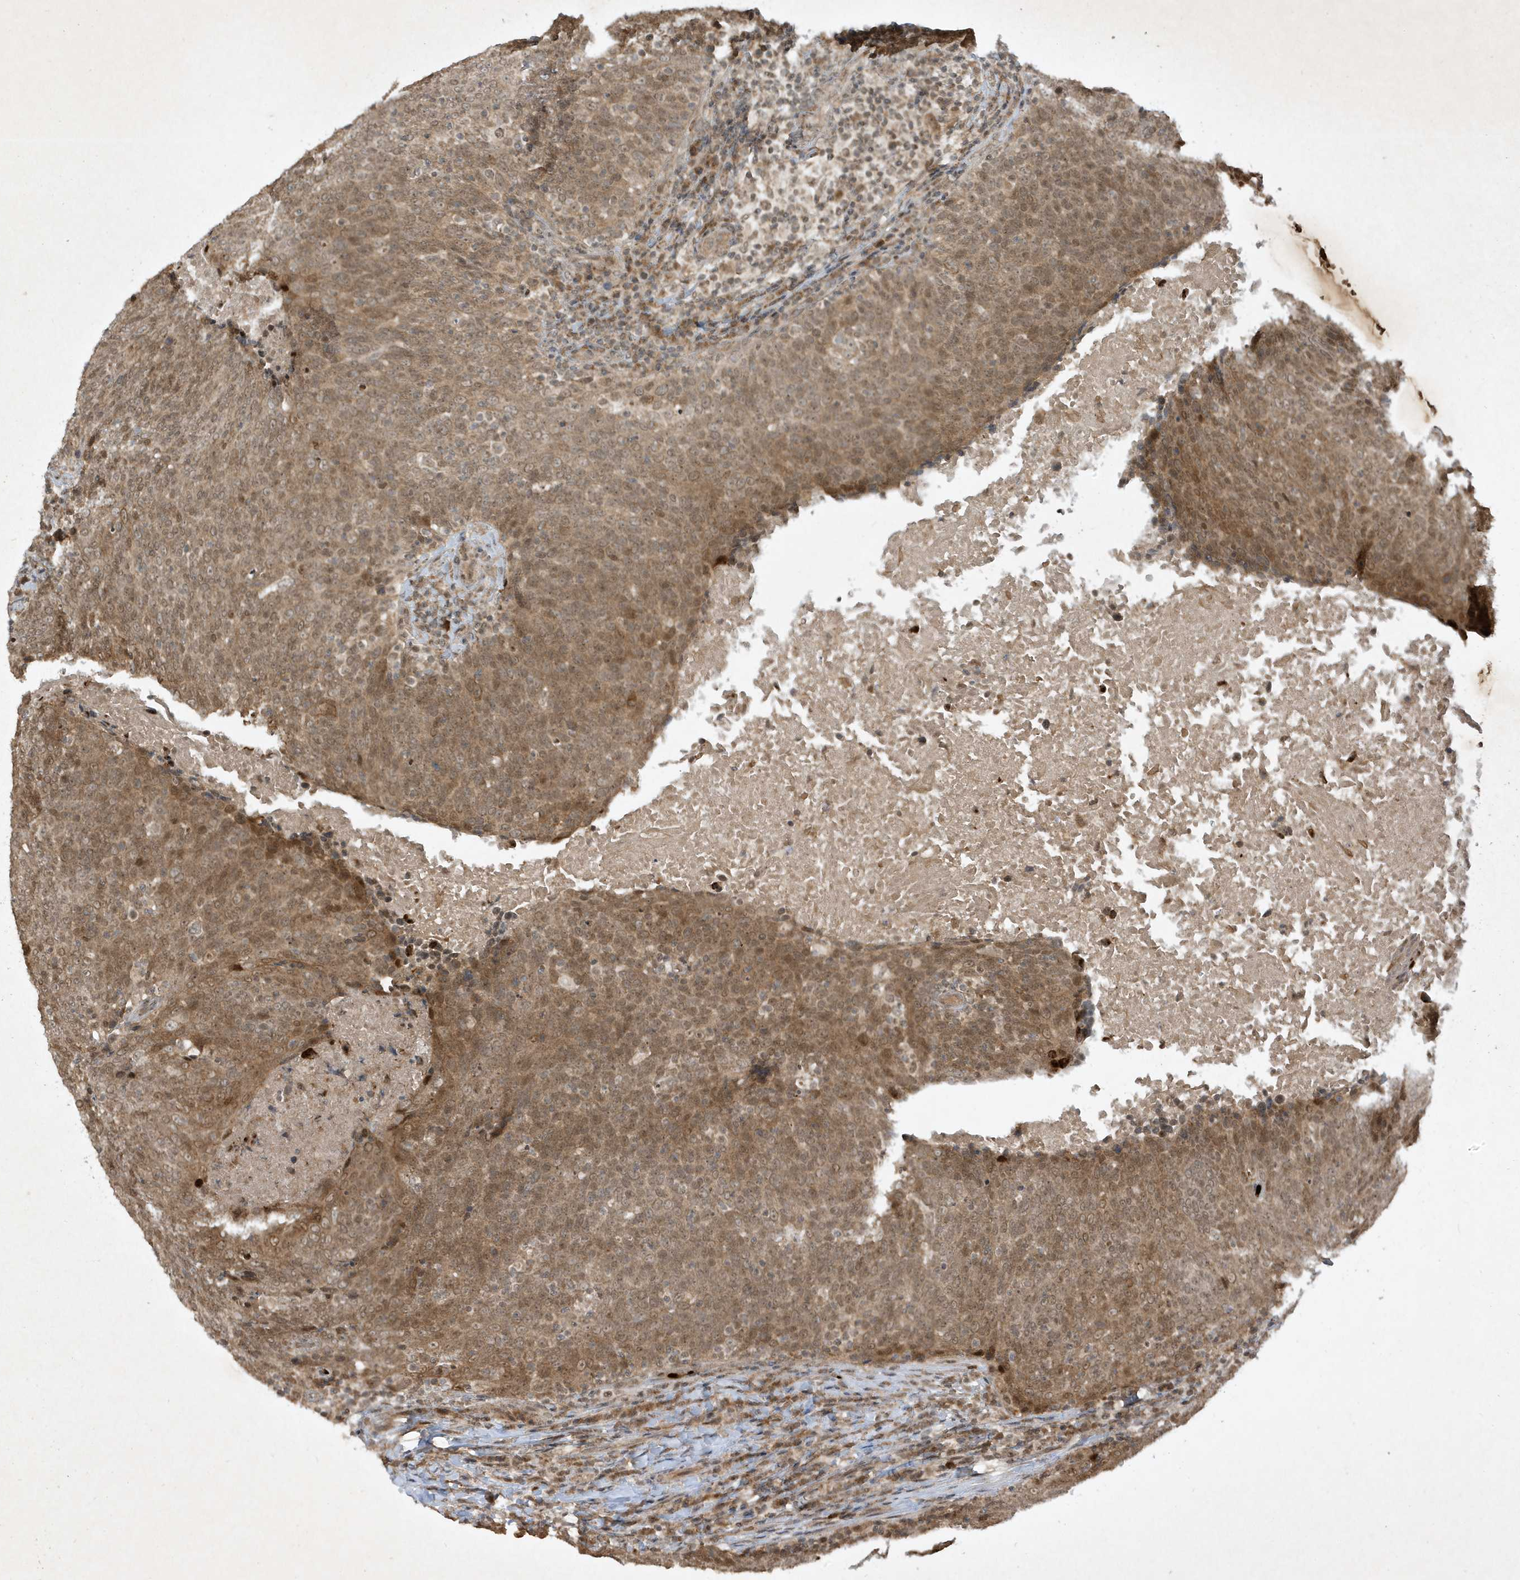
{"staining": {"intensity": "moderate", "quantity": ">75%", "location": "cytoplasmic/membranous,nuclear"}, "tissue": "head and neck cancer", "cell_type": "Tumor cells", "image_type": "cancer", "snomed": [{"axis": "morphology", "description": "Squamous cell carcinoma, NOS"}, {"axis": "morphology", "description": "Squamous cell carcinoma, metastatic, NOS"}, {"axis": "topography", "description": "Lymph node"}, {"axis": "topography", "description": "Head-Neck"}], "caption": "Approximately >75% of tumor cells in human head and neck cancer display moderate cytoplasmic/membranous and nuclear protein expression as visualized by brown immunohistochemical staining.", "gene": "ZNF213", "patient": {"sex": "male", "age": 62}}